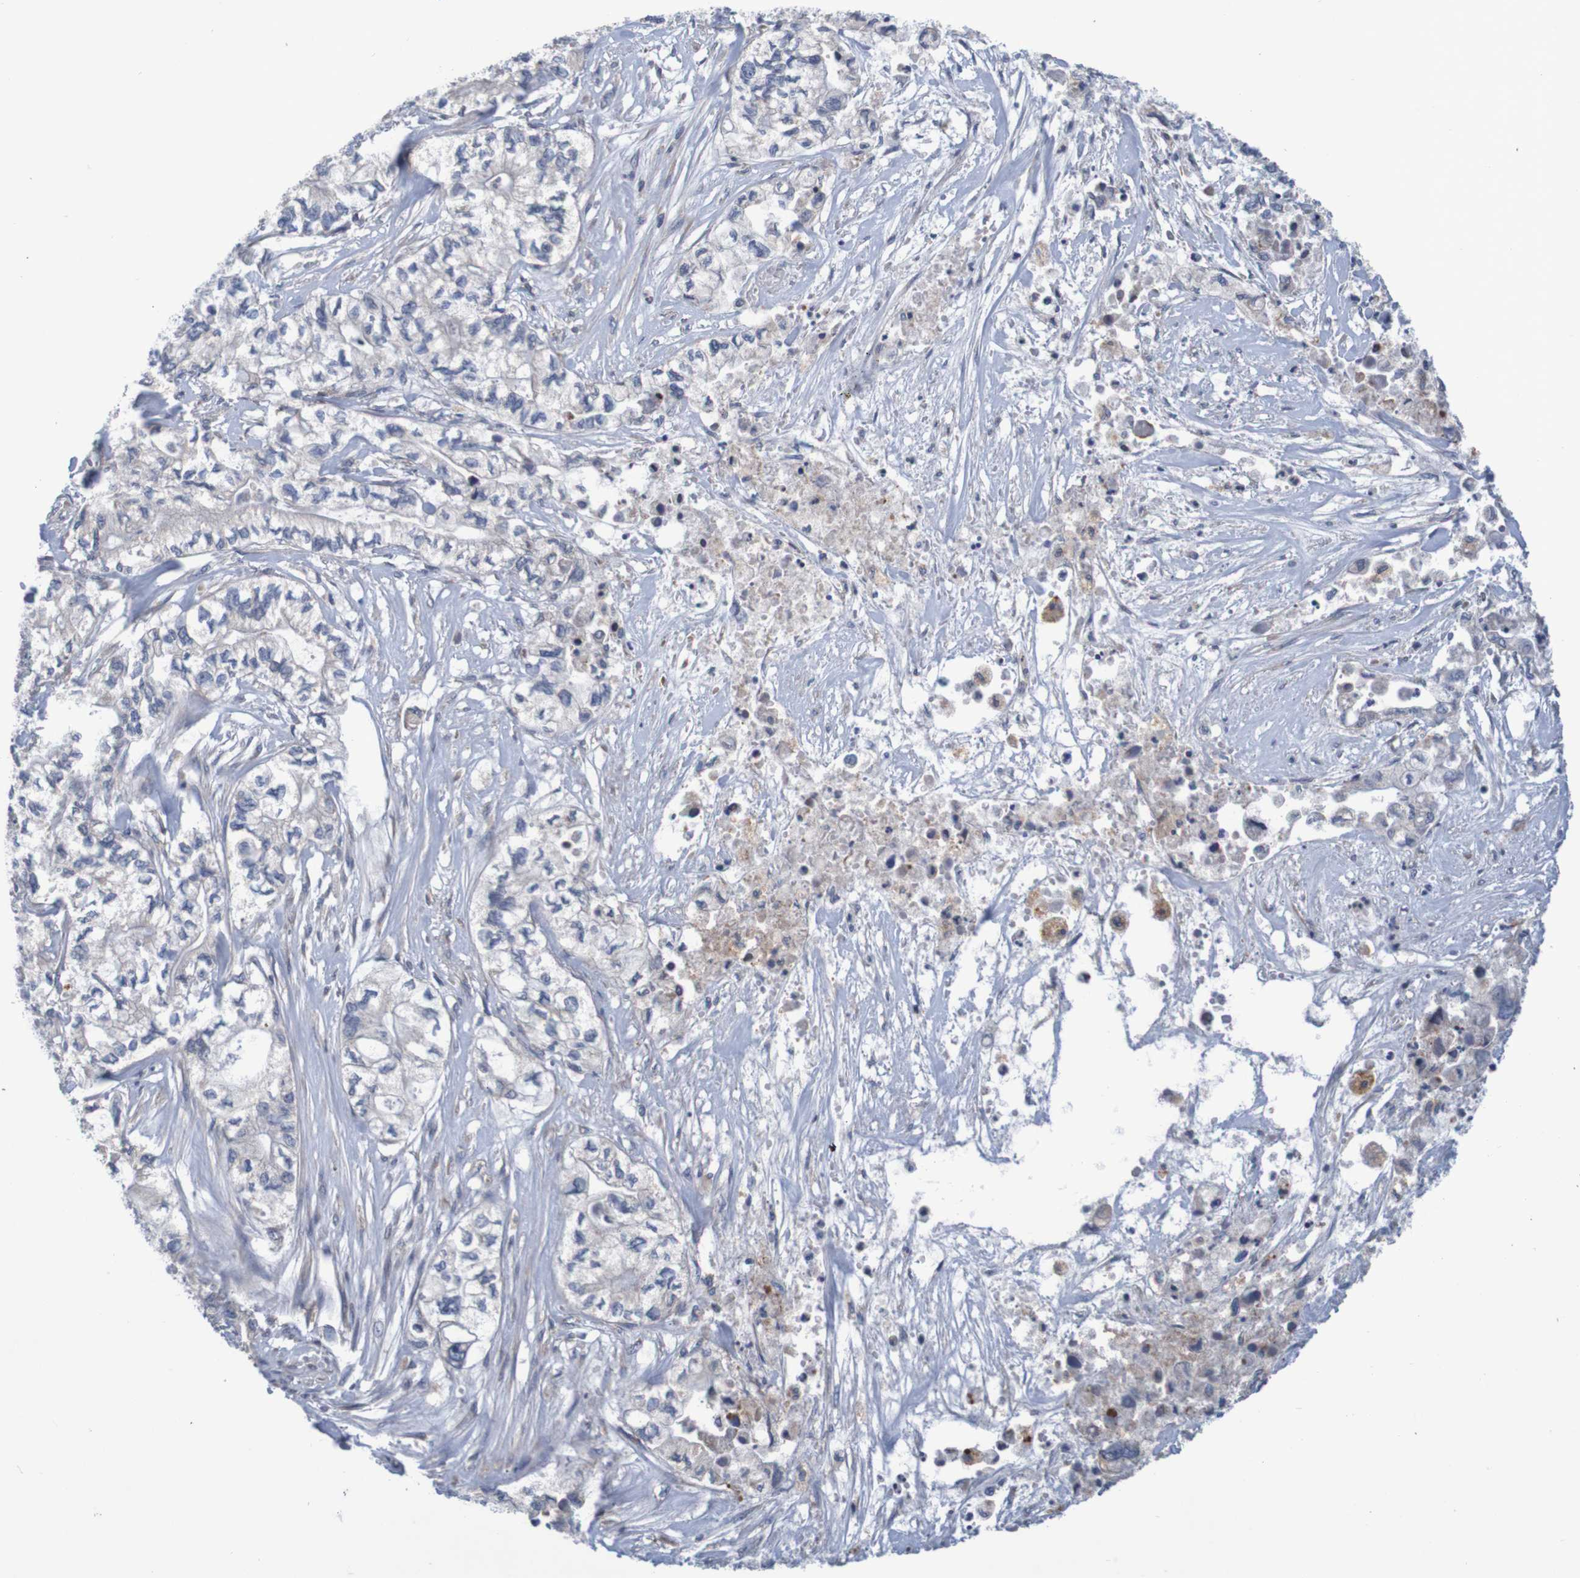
{"staining": {"intensity": "negative", "quantity": "none", "location": "none"}, "tissue": "pancreatic cancer", "cell_type": "Tumor cells", "image_type": "cancer", "snomed": [{"axis": "morphology", "description": "Adenocarcinoma, NOS"}, {"axis": "topography", "description": "Pancreas"}], "caption": "DAB (3,3'-diaminobenzidine) immunohistochemical staining of human pancreatic cancer (adenocarcinoma) displays no significant expression in tumor cells.", "gene": "LTA", "patient": {"sex": "male", "age": 79}}